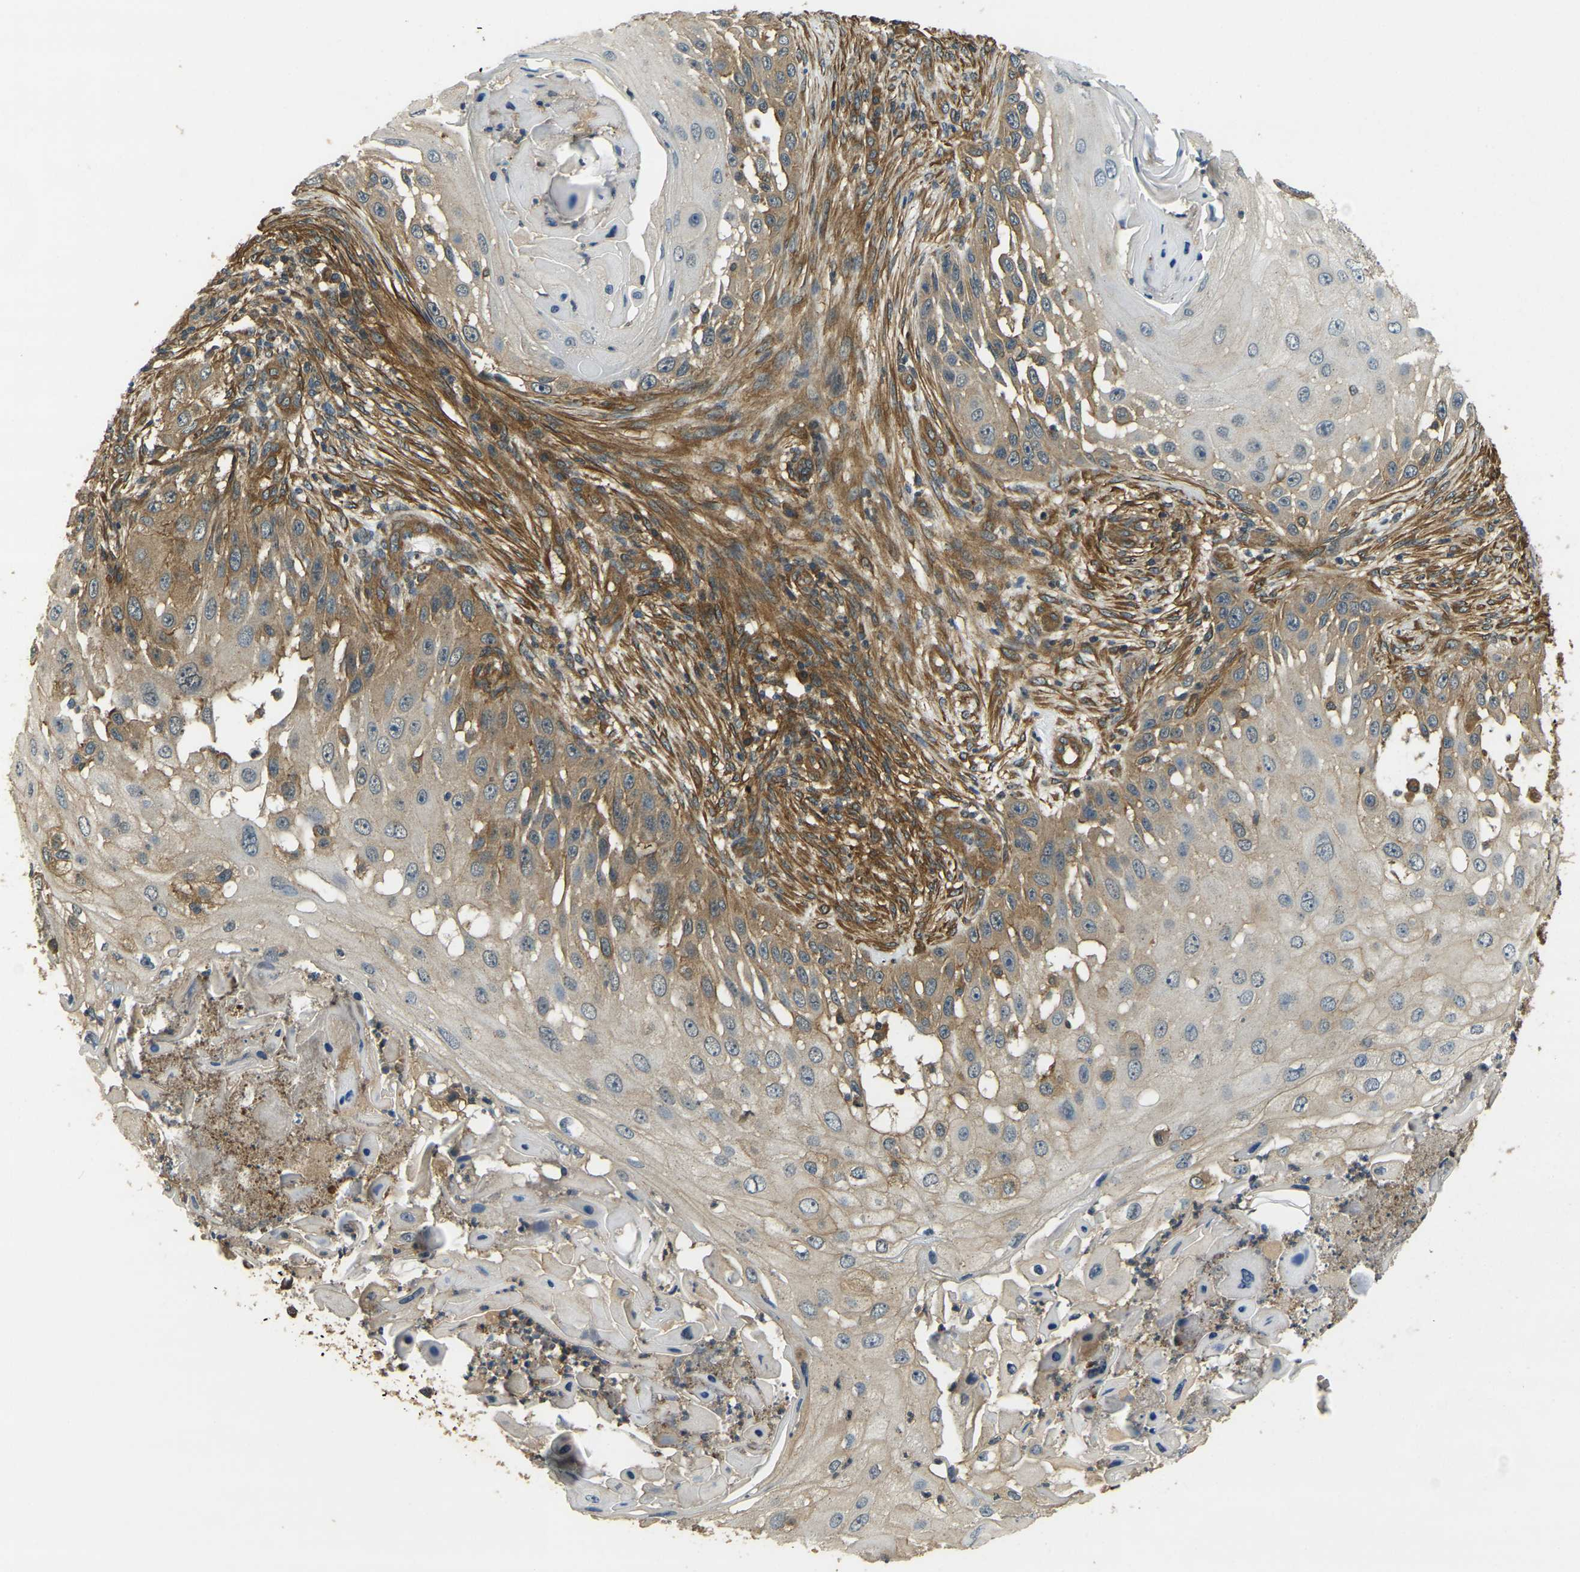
{"staining": {"intensity": "weak", "quantity": "25%-75%", "location": "cytoplasmic/membranous"}, "tissue": "skin cancer", "cell_type": "Tumor cells", "image_type": "cancer", "snomed": [{"axis": "morphology", "description": "Squamous cell carcinoma, NOS"}, {"axis": "topography", "description": "Skin"}], "caption": "High-magnification brightfield microscopy of skin cancer stained with DAB (brown) and counterstained with hematoxylin (blue). tumor cells exhibit weak cytoplasmic/membranous positivity is present in about25%-75% of cells. (Brightfield microscopy of DAB IHC at high magnification).", "gene": "ERGIC1", "patient": {"sex": "female", "age": 44}}